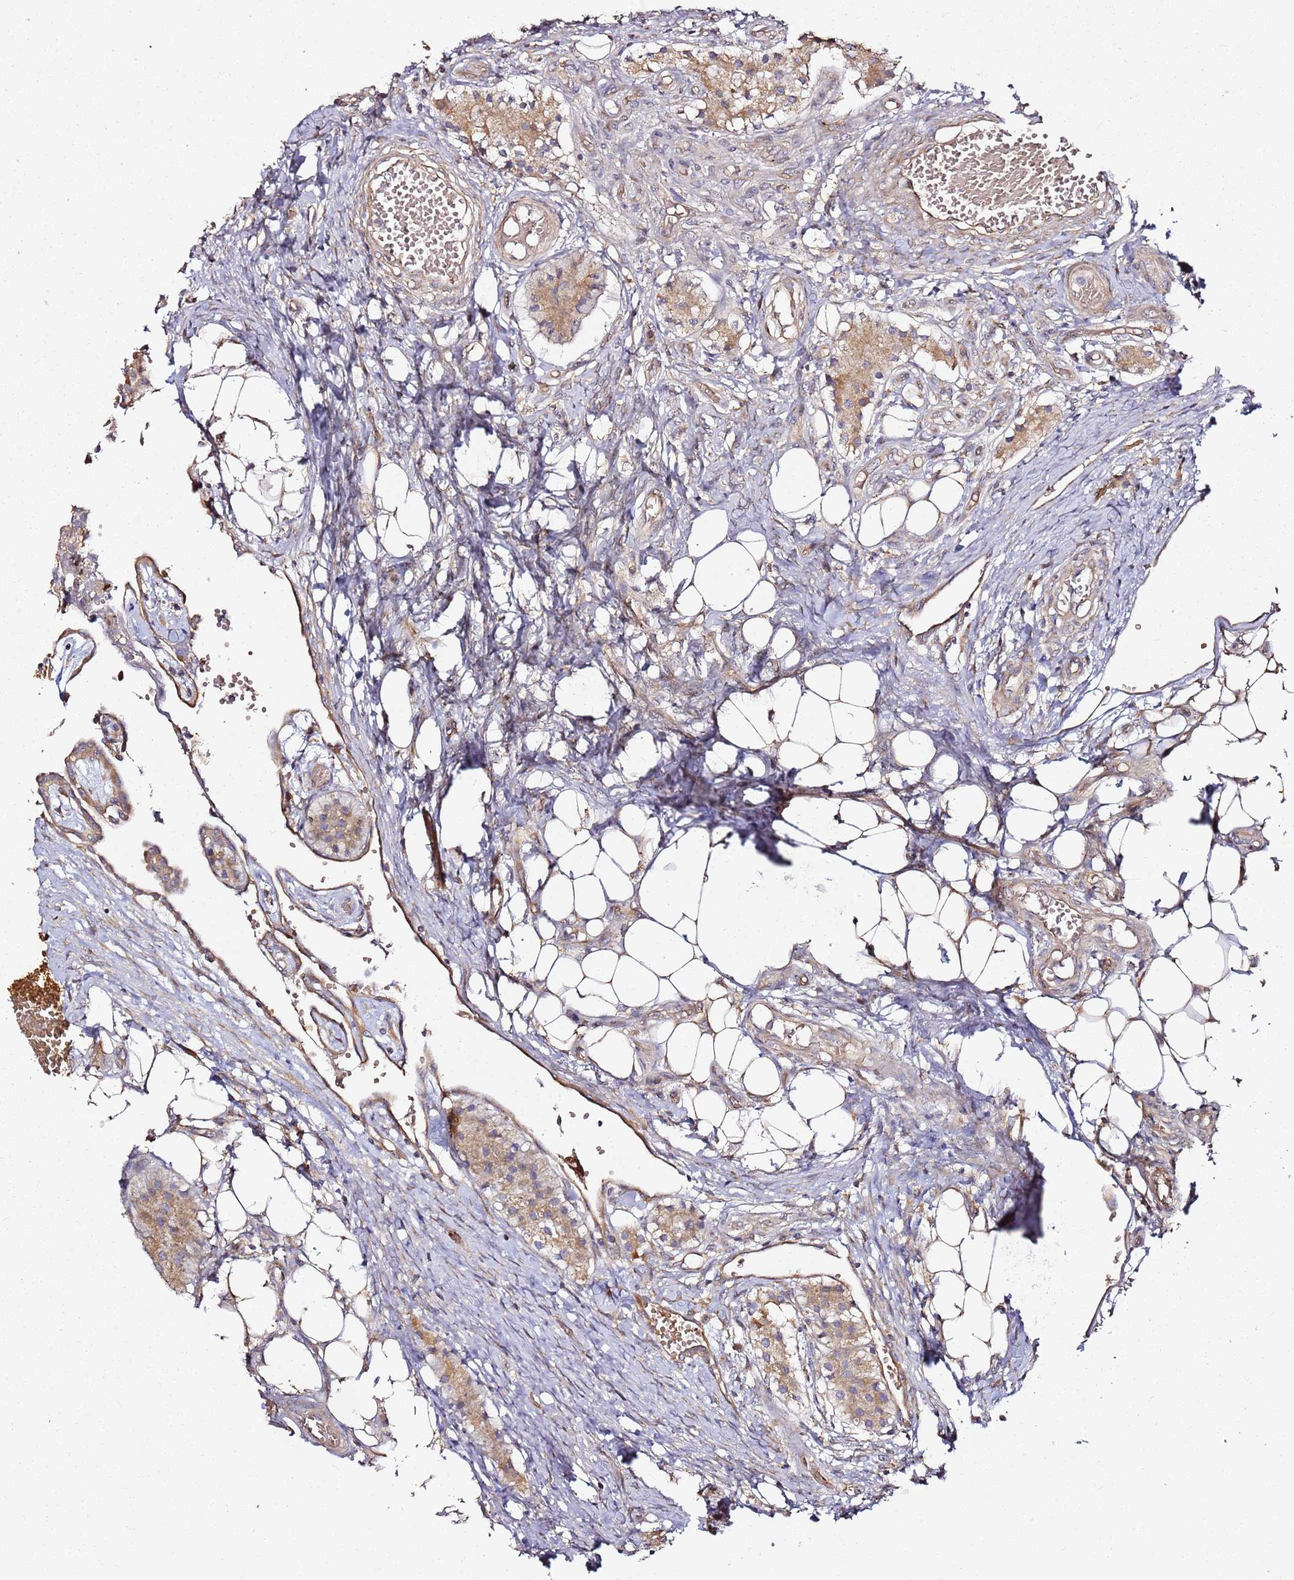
{"staining": {"intensity": "moderate", "quantity": ">75%", "location": "cytoplasmic/membranous"}, "tissue": "carcinoid", "cell_type": "Tumor cells", "image_type": "cancer", "snomed": [{"axis": "morphology", "description": "Carcinoid, malignant, NOS"}, {"axis": "topography", "description": "Colon"}], "caption": "Immunohistochemical staining of human carcinoid demonstrates moderate cytoplasmic/membranous protein expression in approximately >75% of tumor cells.", "gene": "TM2D2", "patient": {"sex": "female", "age": 52}}